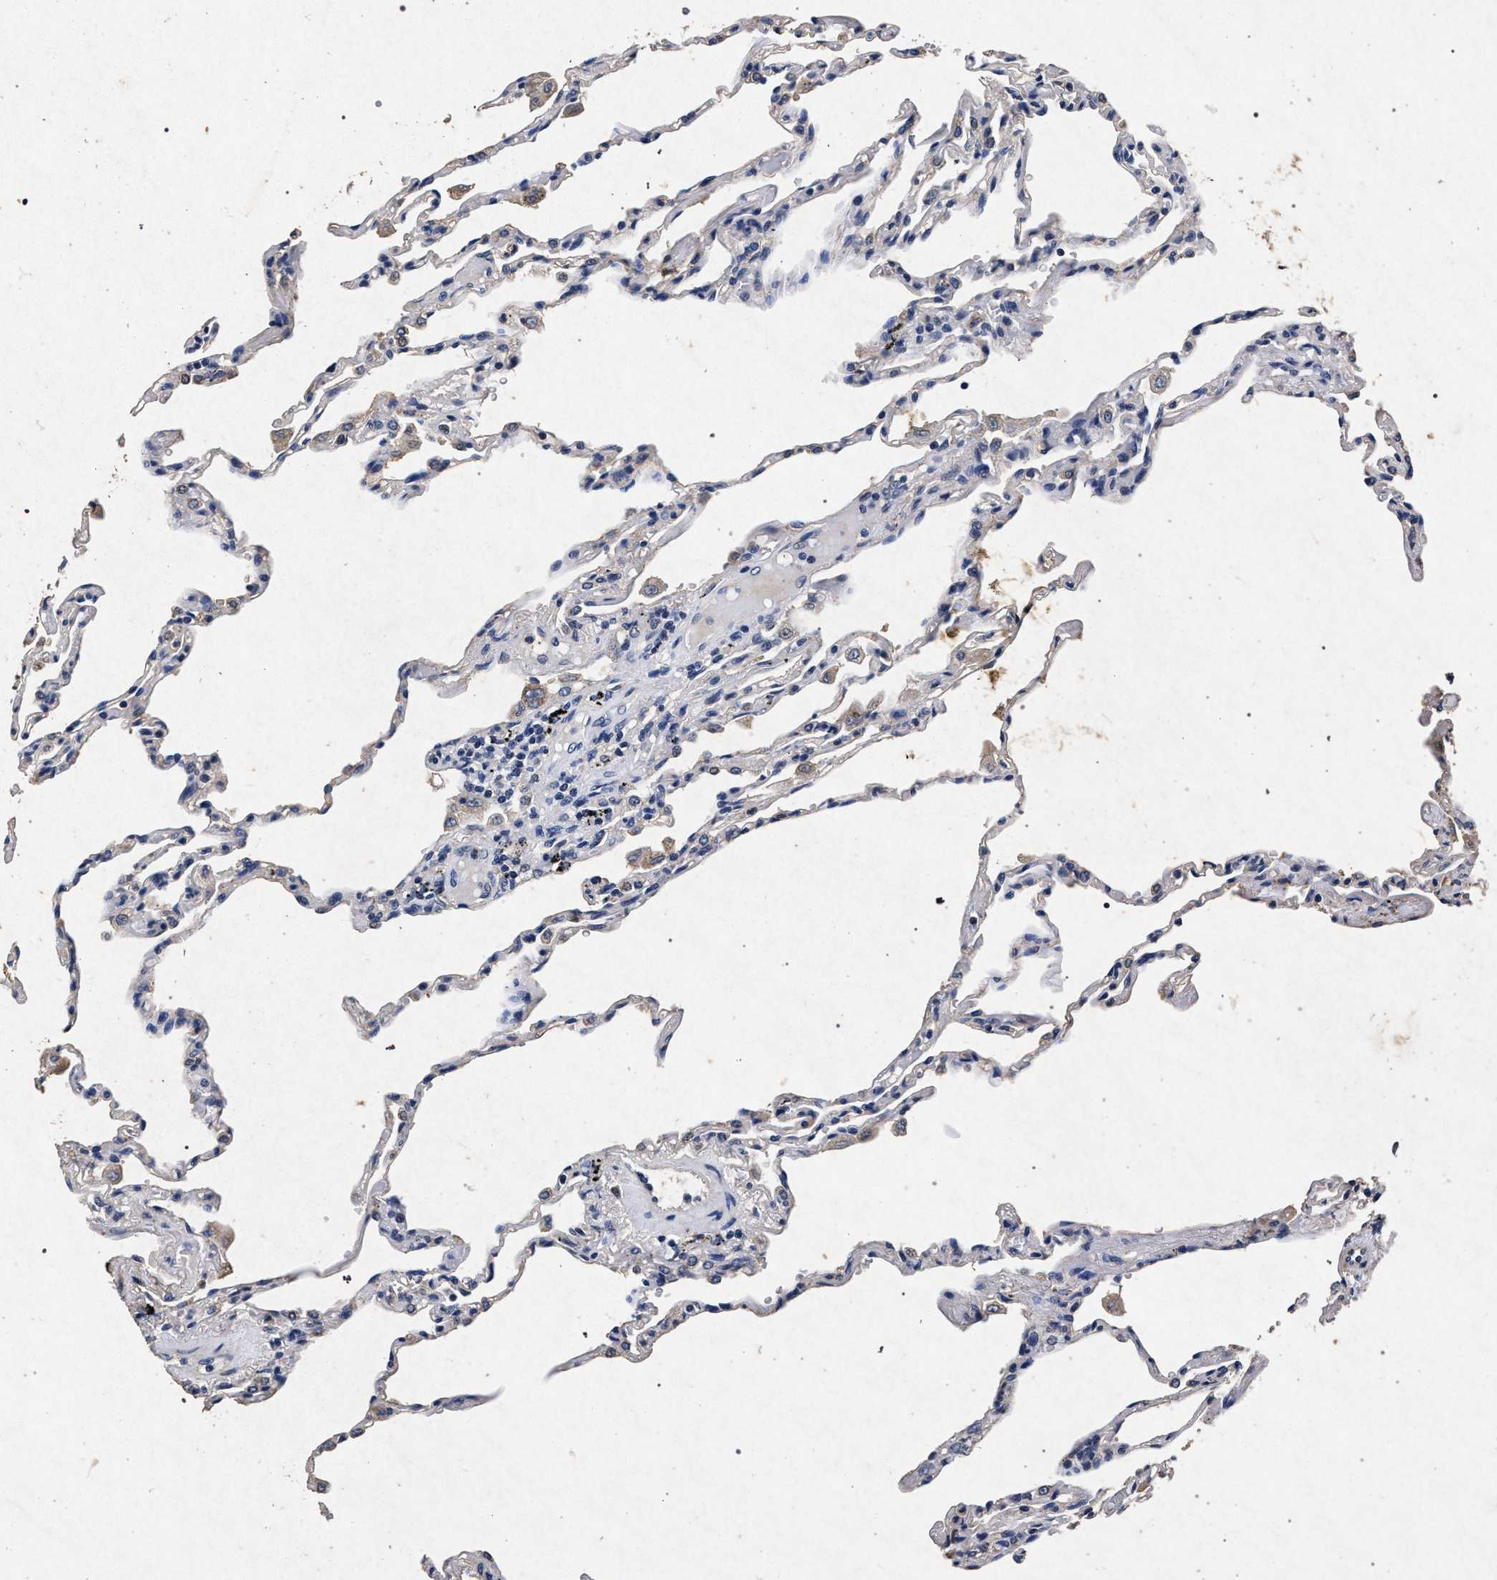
{"staining": {"intensity": "negative", "quantity": "none", "location": "none"}, "tissue": "lung", "cell_type": "Alveolar cells", "image_type": "normal", "snomed": [{"axis": "morphology", "description": "Normal tissue, NOS"}, {"axis": "topography", "description": "Lung"}], "caption": "This is an IHC histopathology image of normal human lung. There is no expression in alveolar cells.", "gene": "ATP1A2", "patient": {"sex": "male", "age": 59}}